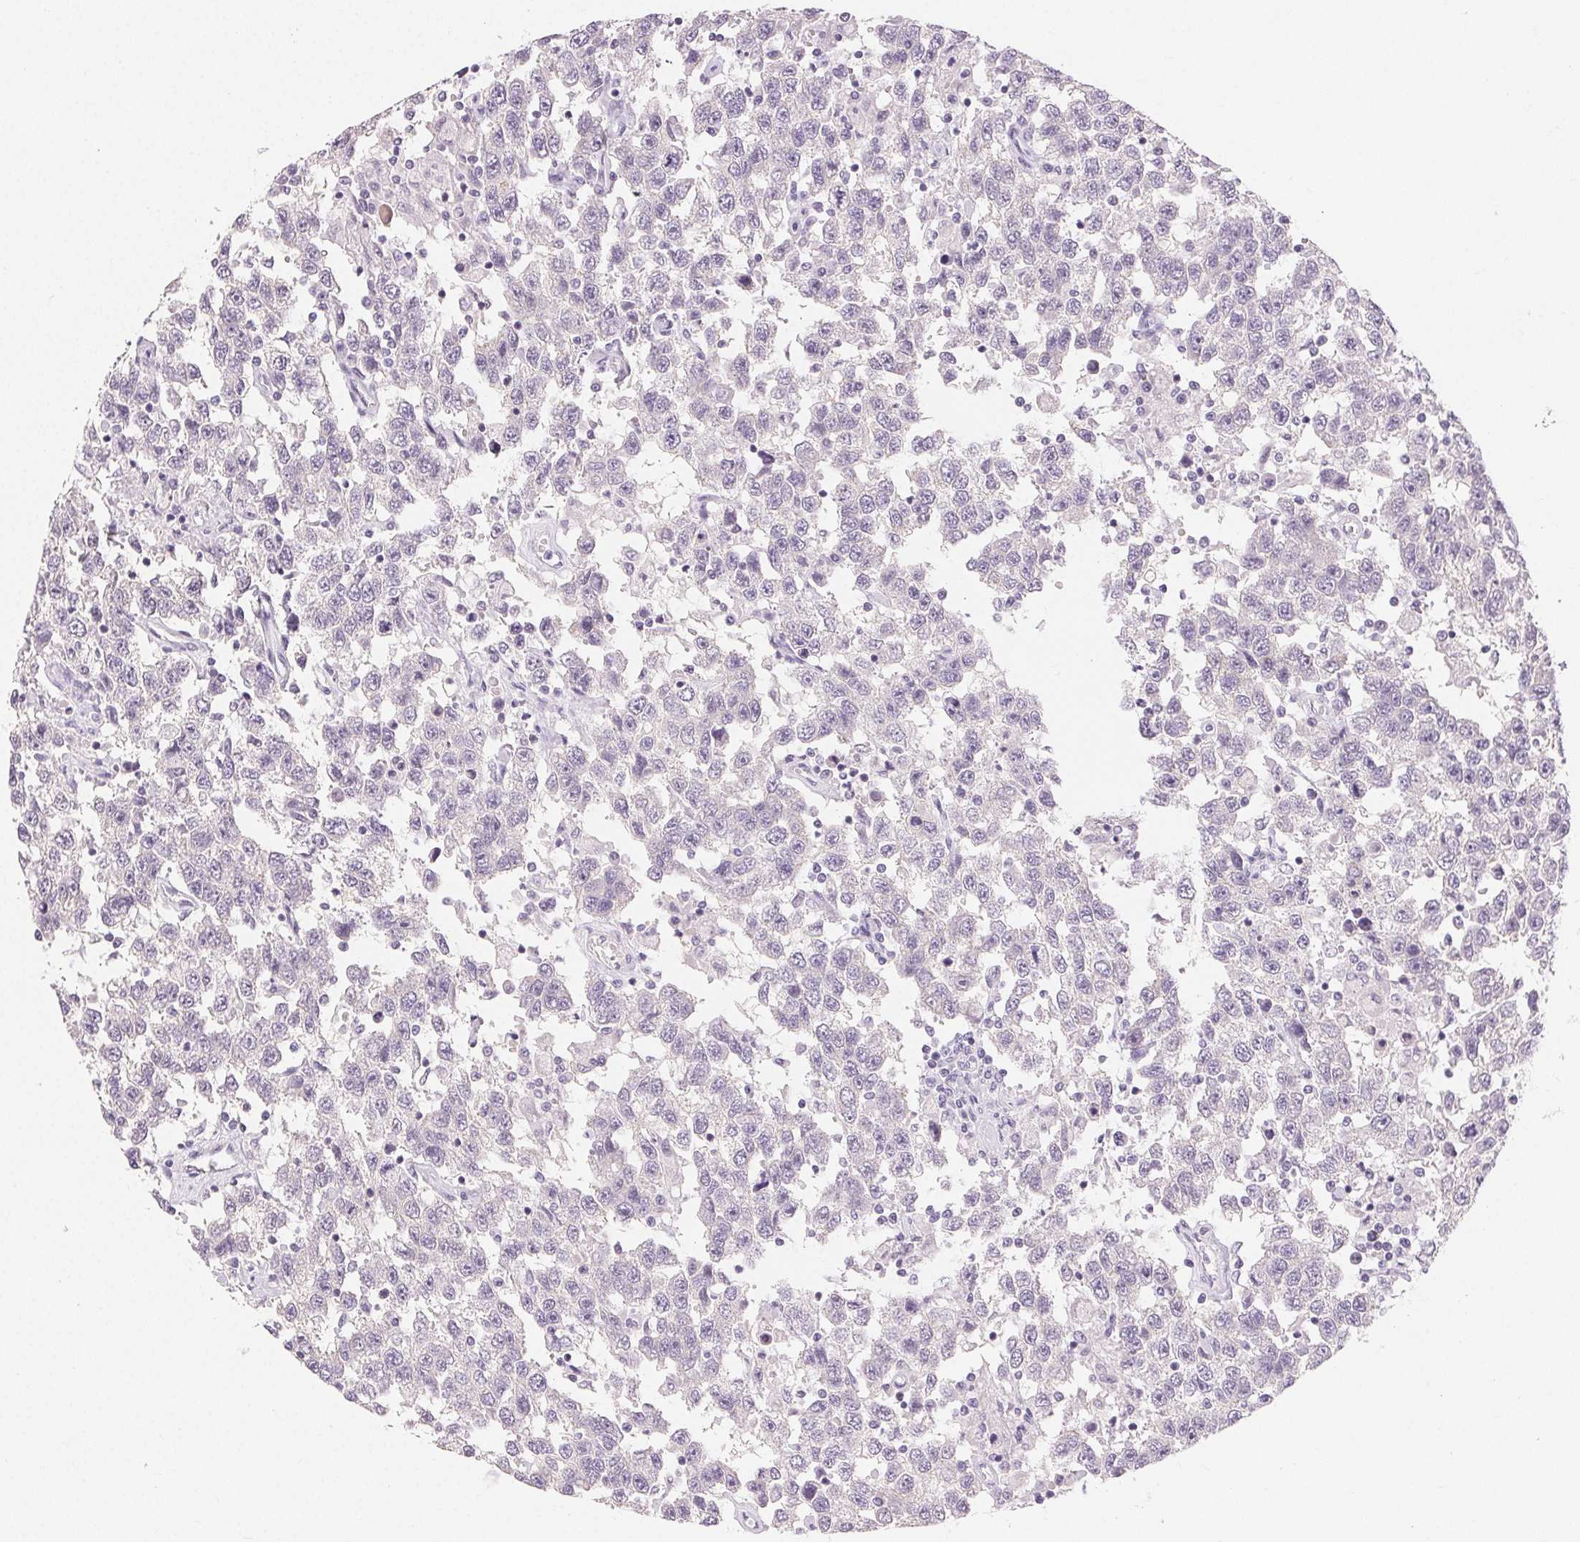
{"staining": {"intensity": "negative", "quantity": "none", "location": "none"}, "tissue": "testis cancer", "cell_type": "Tumor cells", "image_type": "cancer", "snomed": [{"axis": "morphology", "description": "Seminoma, NOS"}, {"axis": "topography", "description": "Testis"}], "caption": "Immunohistochemistry histopathology image of testis cancer stained for a protein (brown), which exhibits no expression in tumor cells.", "gene": "SFTPD", "patient": {"sex": "male", "age": 41}}